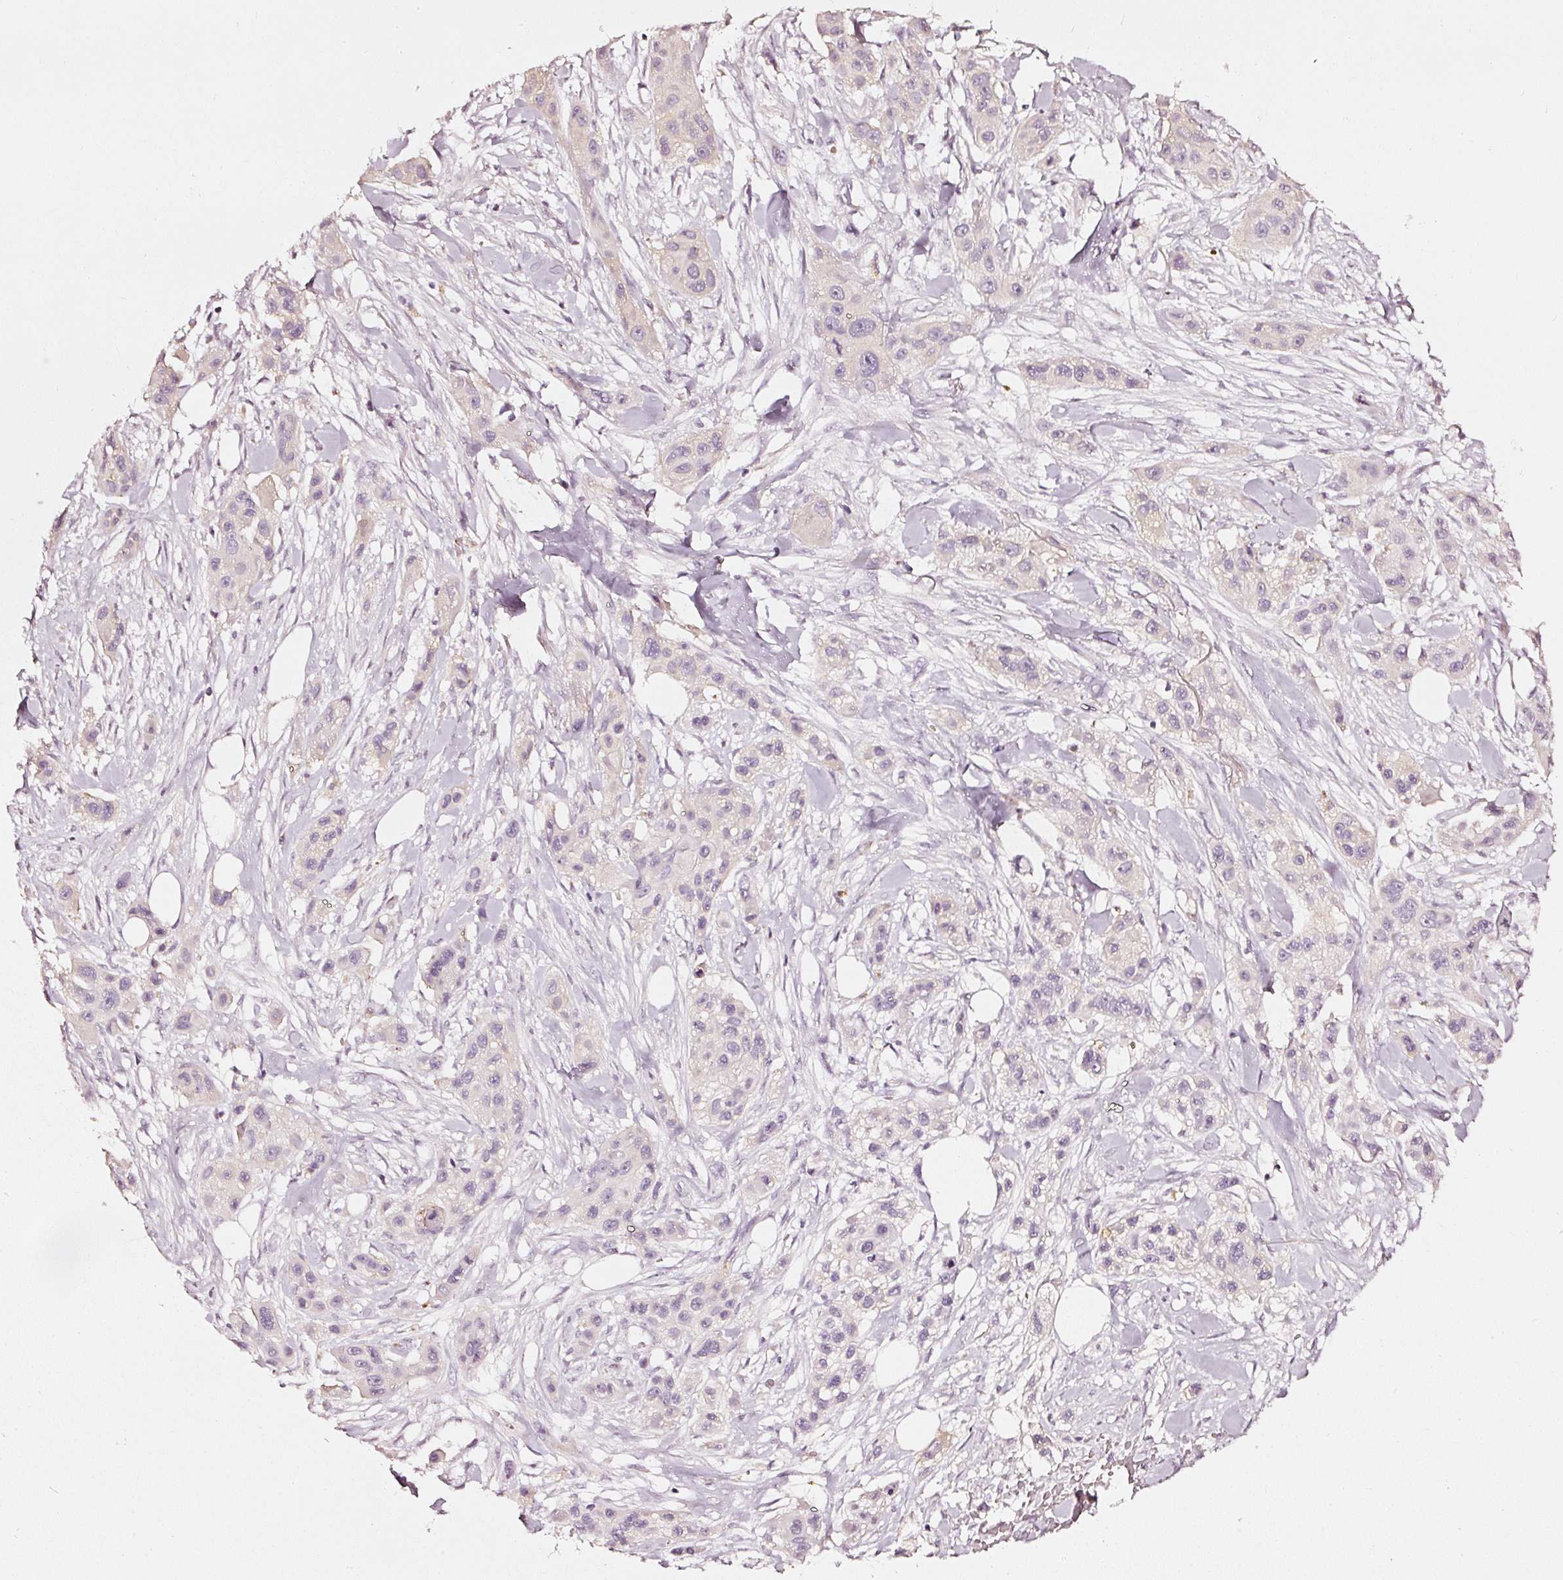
{"staining": {"intensity": "negative", "quantity": "none", "location": "none"}, "tissue": "skin cancer", "cell_type": "Tumor cells", "image_type": "cancer", "snomed": [{"axis": "morphology", "description": "Squamous cell carcinoma, NOS"}, {"axis": "topography", "description": "Skin"}], "caption": "Image shows no protein positivity in tumor cells of skin cancer tissue.", "gene": "CNP", "patient": {"sex": "male", "age": 63}}